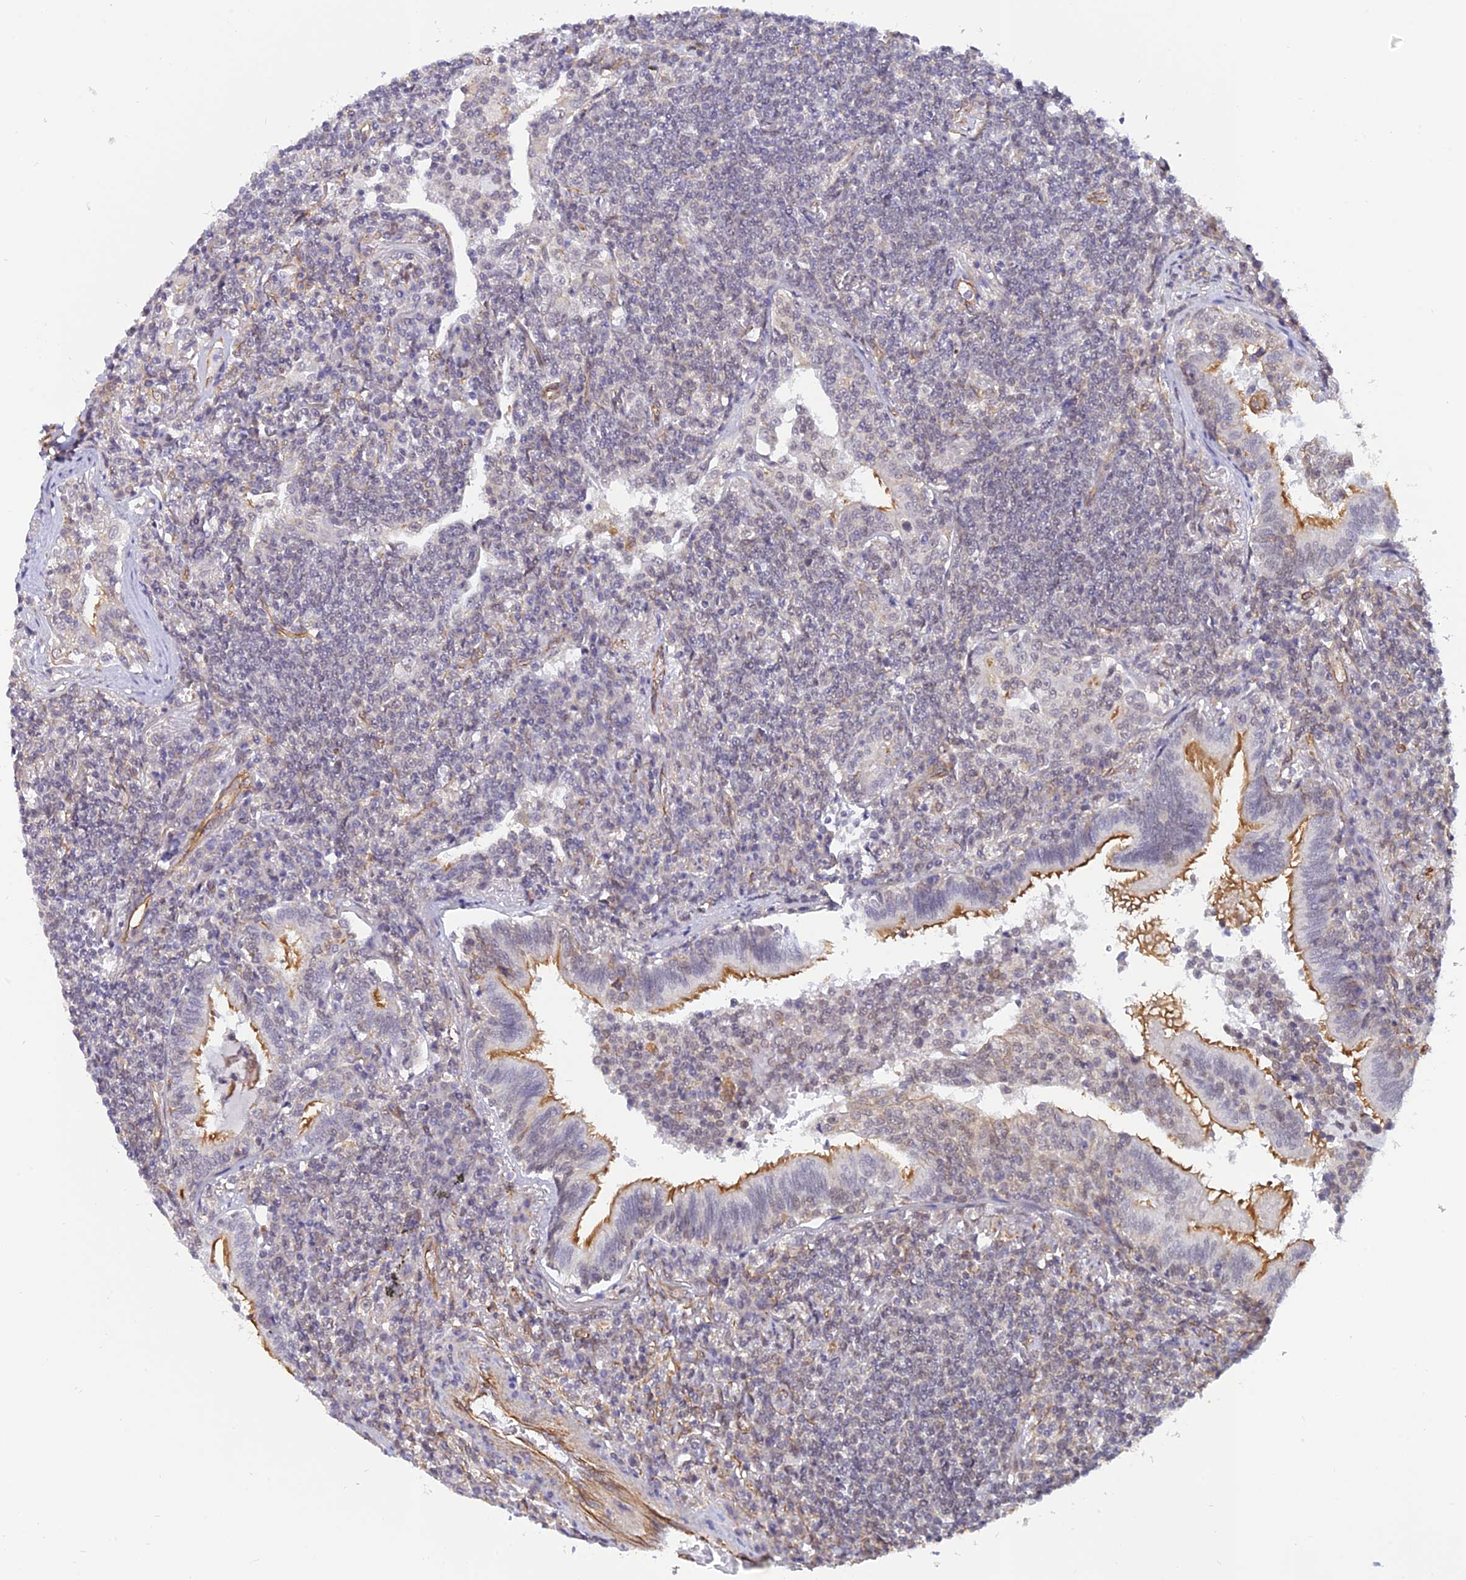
{"staining": {"intensity": "negative", "quantity": "none", "location": "none"}, "tissue": "lymphoma", "cell_type": "Tumor cells", "image_type": "cancer", "snomed": [{"axis": "morphology", "description": "Malignant lymphoma, non-Hodgkin's type, Low grade"}, {"axis": "topography", "description": "Lung"}], "caption": "Lymphoma was stained to show a protein in brown. There is no significant positivity in tumor cells.", "gene": "PAGR1", "patient": {"sex": "female", "age": 71}}